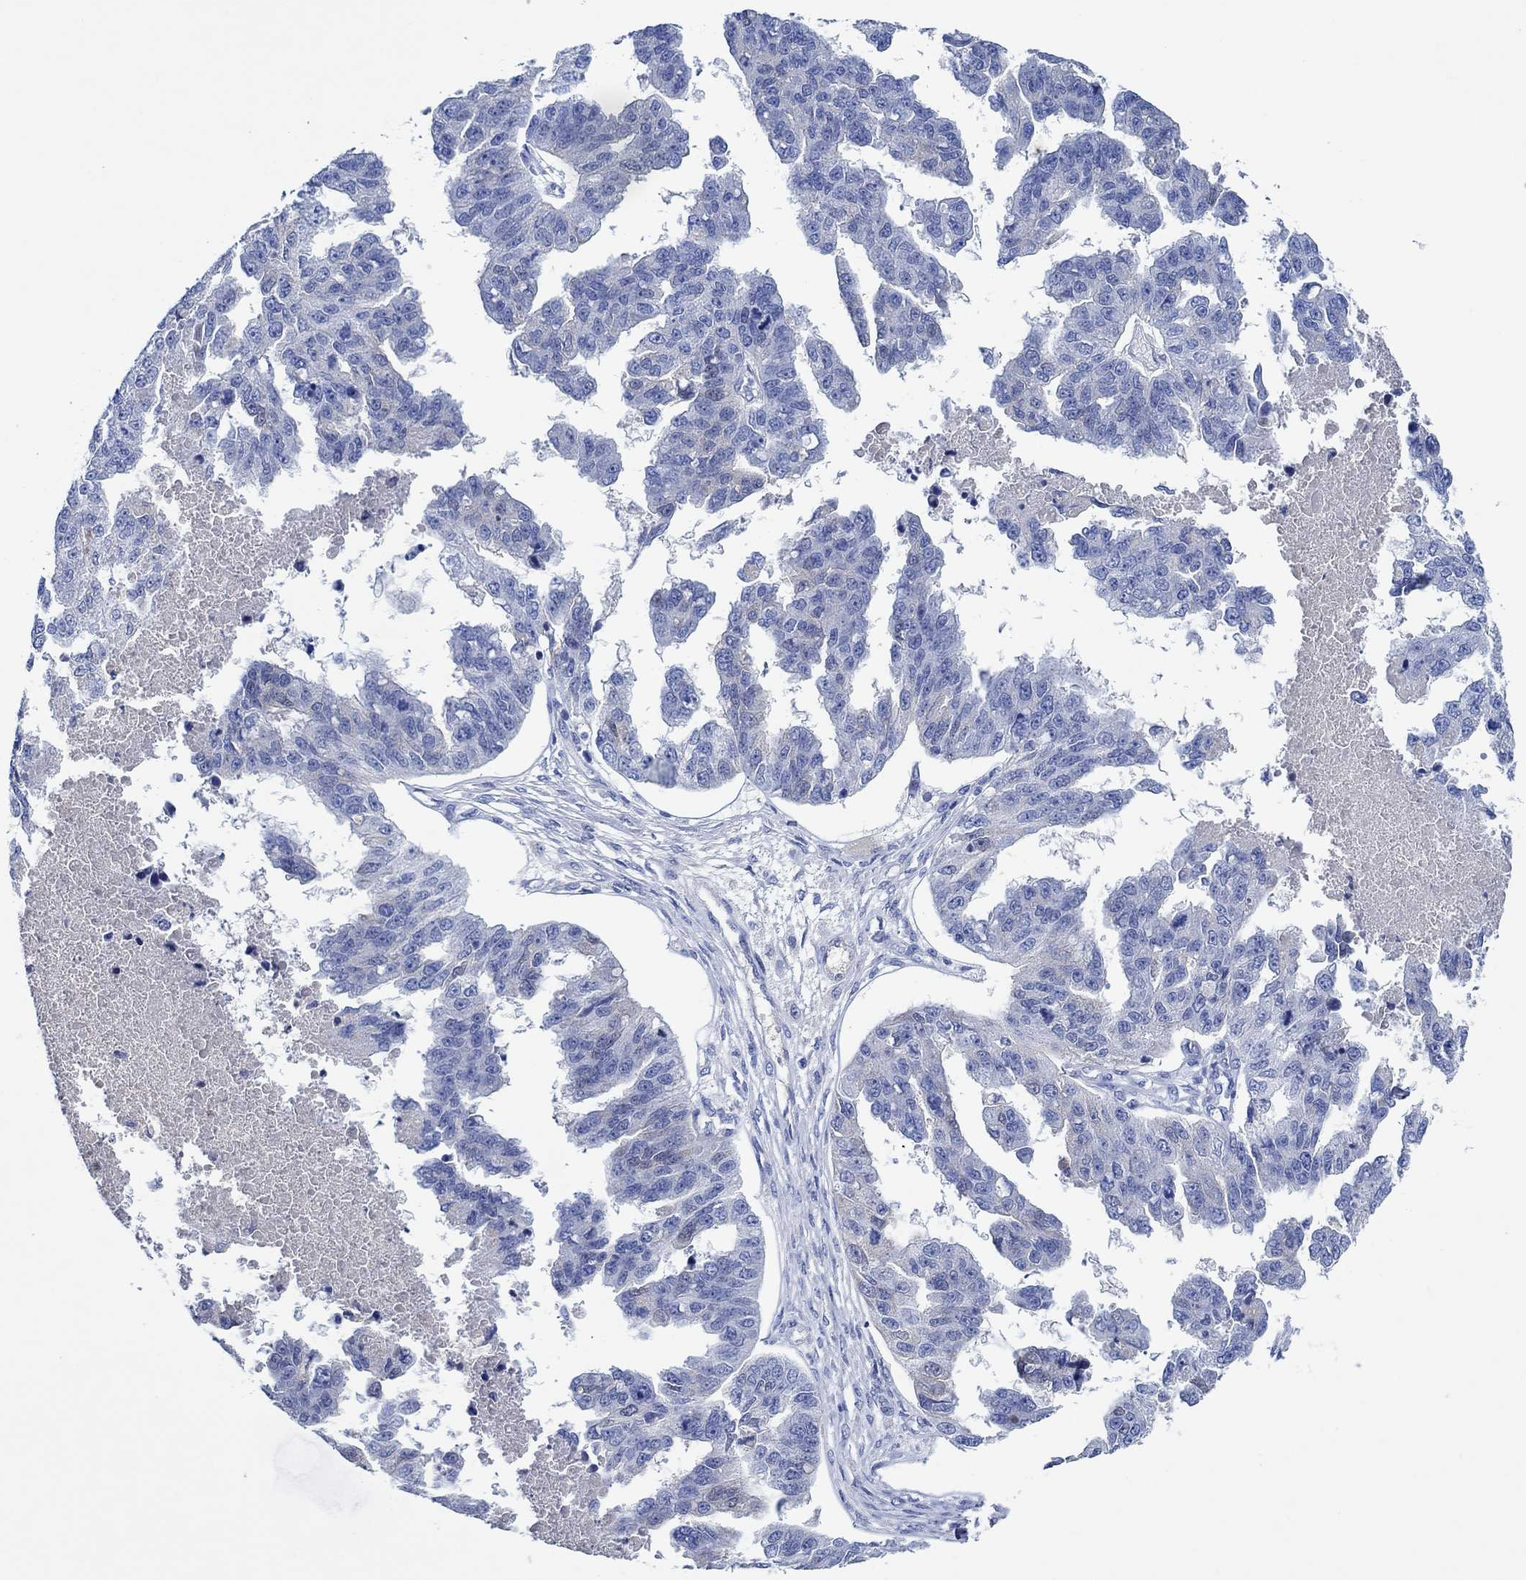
{"staining": {"intensity": "negative", "quantity": "none", "location": "none"}, "tissue": "ovarian cancer", "cell_type": "Tumor cells", "image_type": "cancer", "snomed": [{"axis": "morphology", "description": "Cystadenocarcinoma, serous, NOS"}, {"axis": "topography", "description": "Ovary"}], "caption": "Immunohistochemistry histopathology image of neoplastic tissue: ovarian cancer (serous cystadenocarcinoma) stained with DAB (3,3'-diaminobenzidine) exhibits no significant protein staining in tumor cells. The staining was performed using DAB to visualize the protein expression in brown, while the nuclei were stained in blue with hematoxylin (Magnification: 20x).", "gene": "CPNE6", "patient": {"sex": "female", "age": 58}}